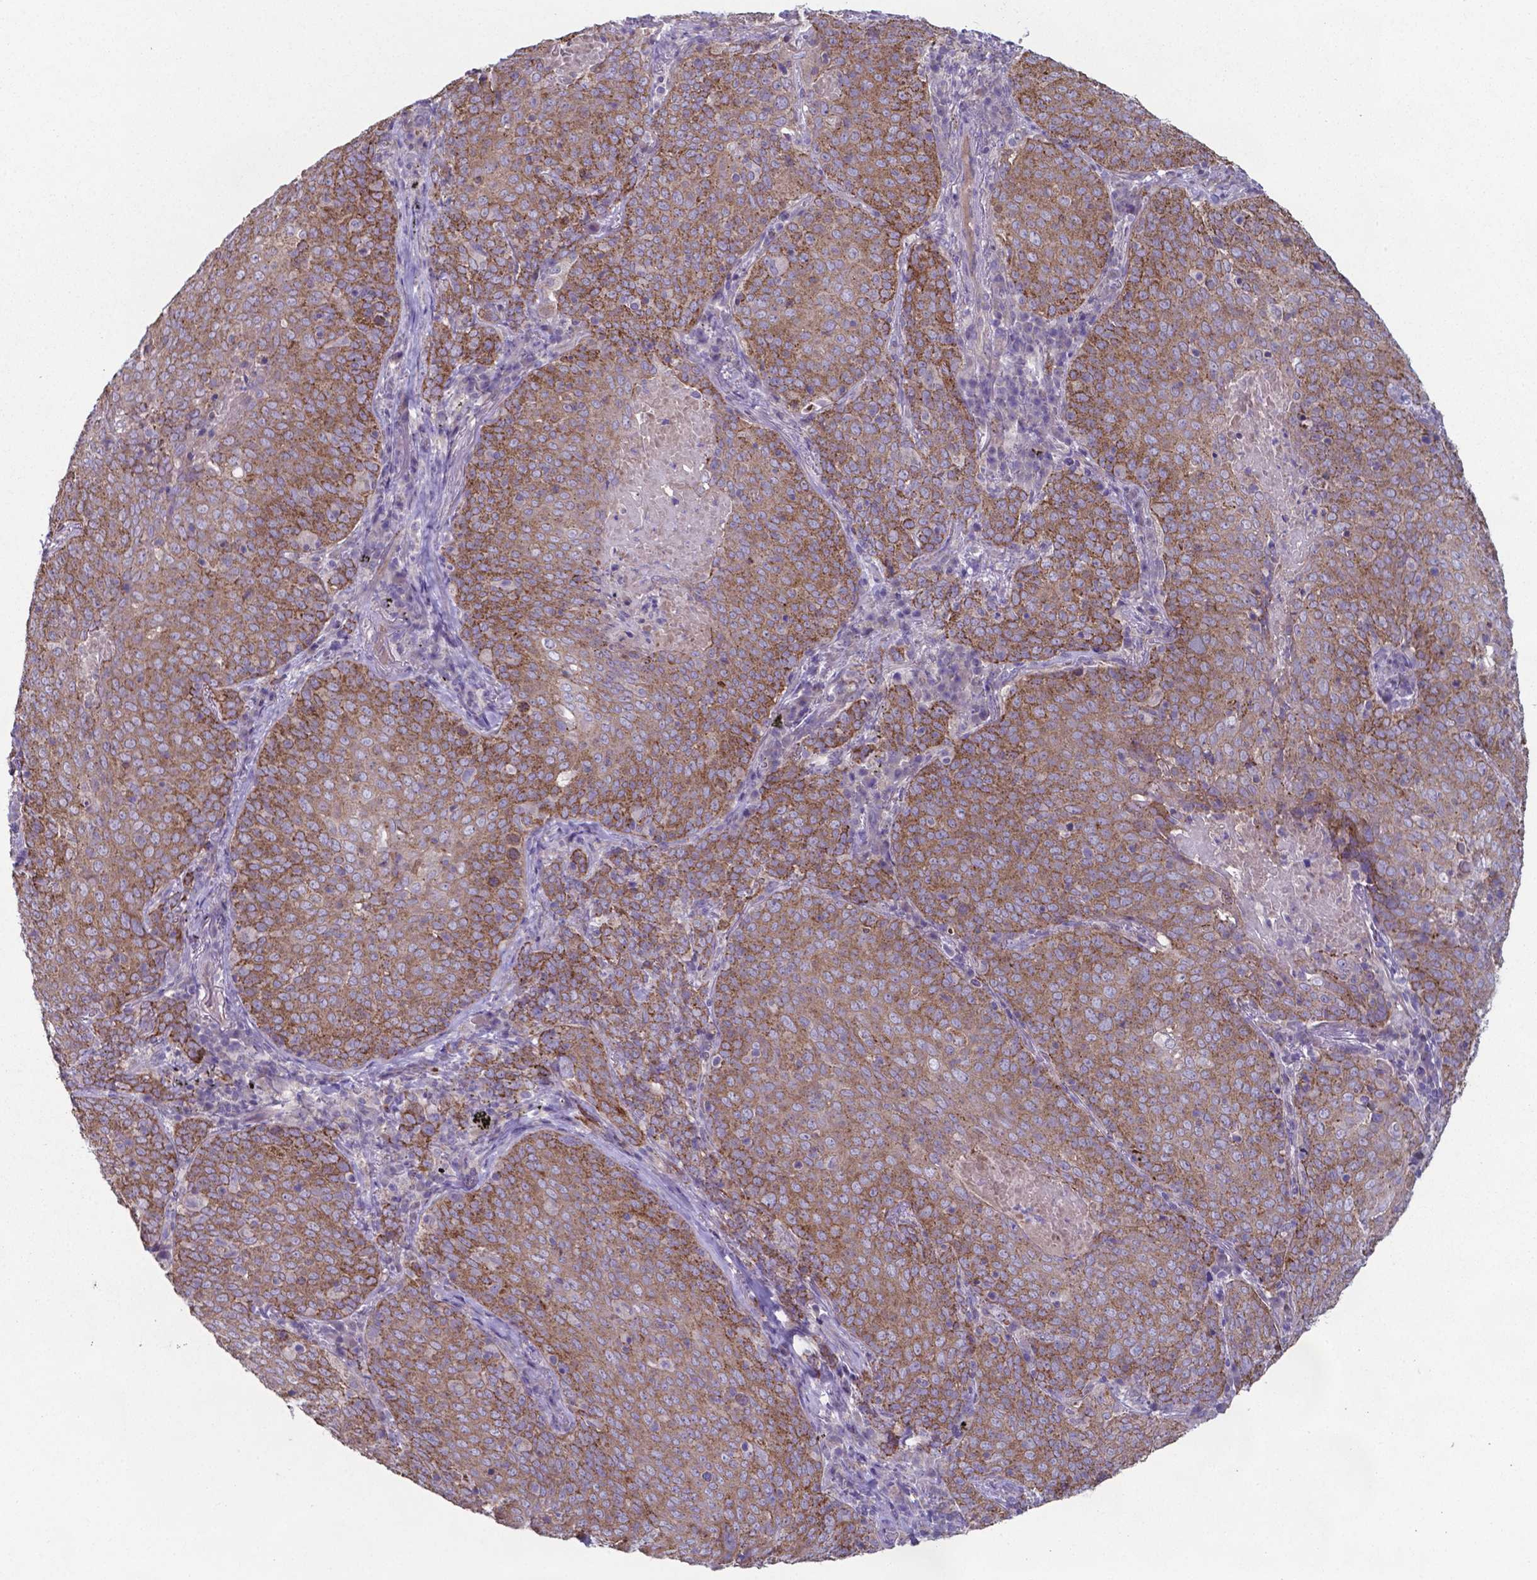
{"staining": {"intensity": "moderate", "quantity": ">75%", "location": "cytoplasmic/membranous"}, "tissue": "lung cancer", "cell_type": "Tumor cells", "image_type": "cancer", "snomed": [{"axis": "morphology", "description": "Squamous cell carcinoma, NOS"}, {"axis": "topography", "description": "Lung"}], "caption": "Brown immunohistochemical staining in squamous cell carcinoma (lung) reveals moderate cytoplasmic/membranous staining in about >75% of tumor cells. (Stains: DAB in brown, nuclei in blue, Microscopy: brightfield microscopy at high magnification).", "gene": "TYRO3", "patient": {"sex": "male", "age": 82}}